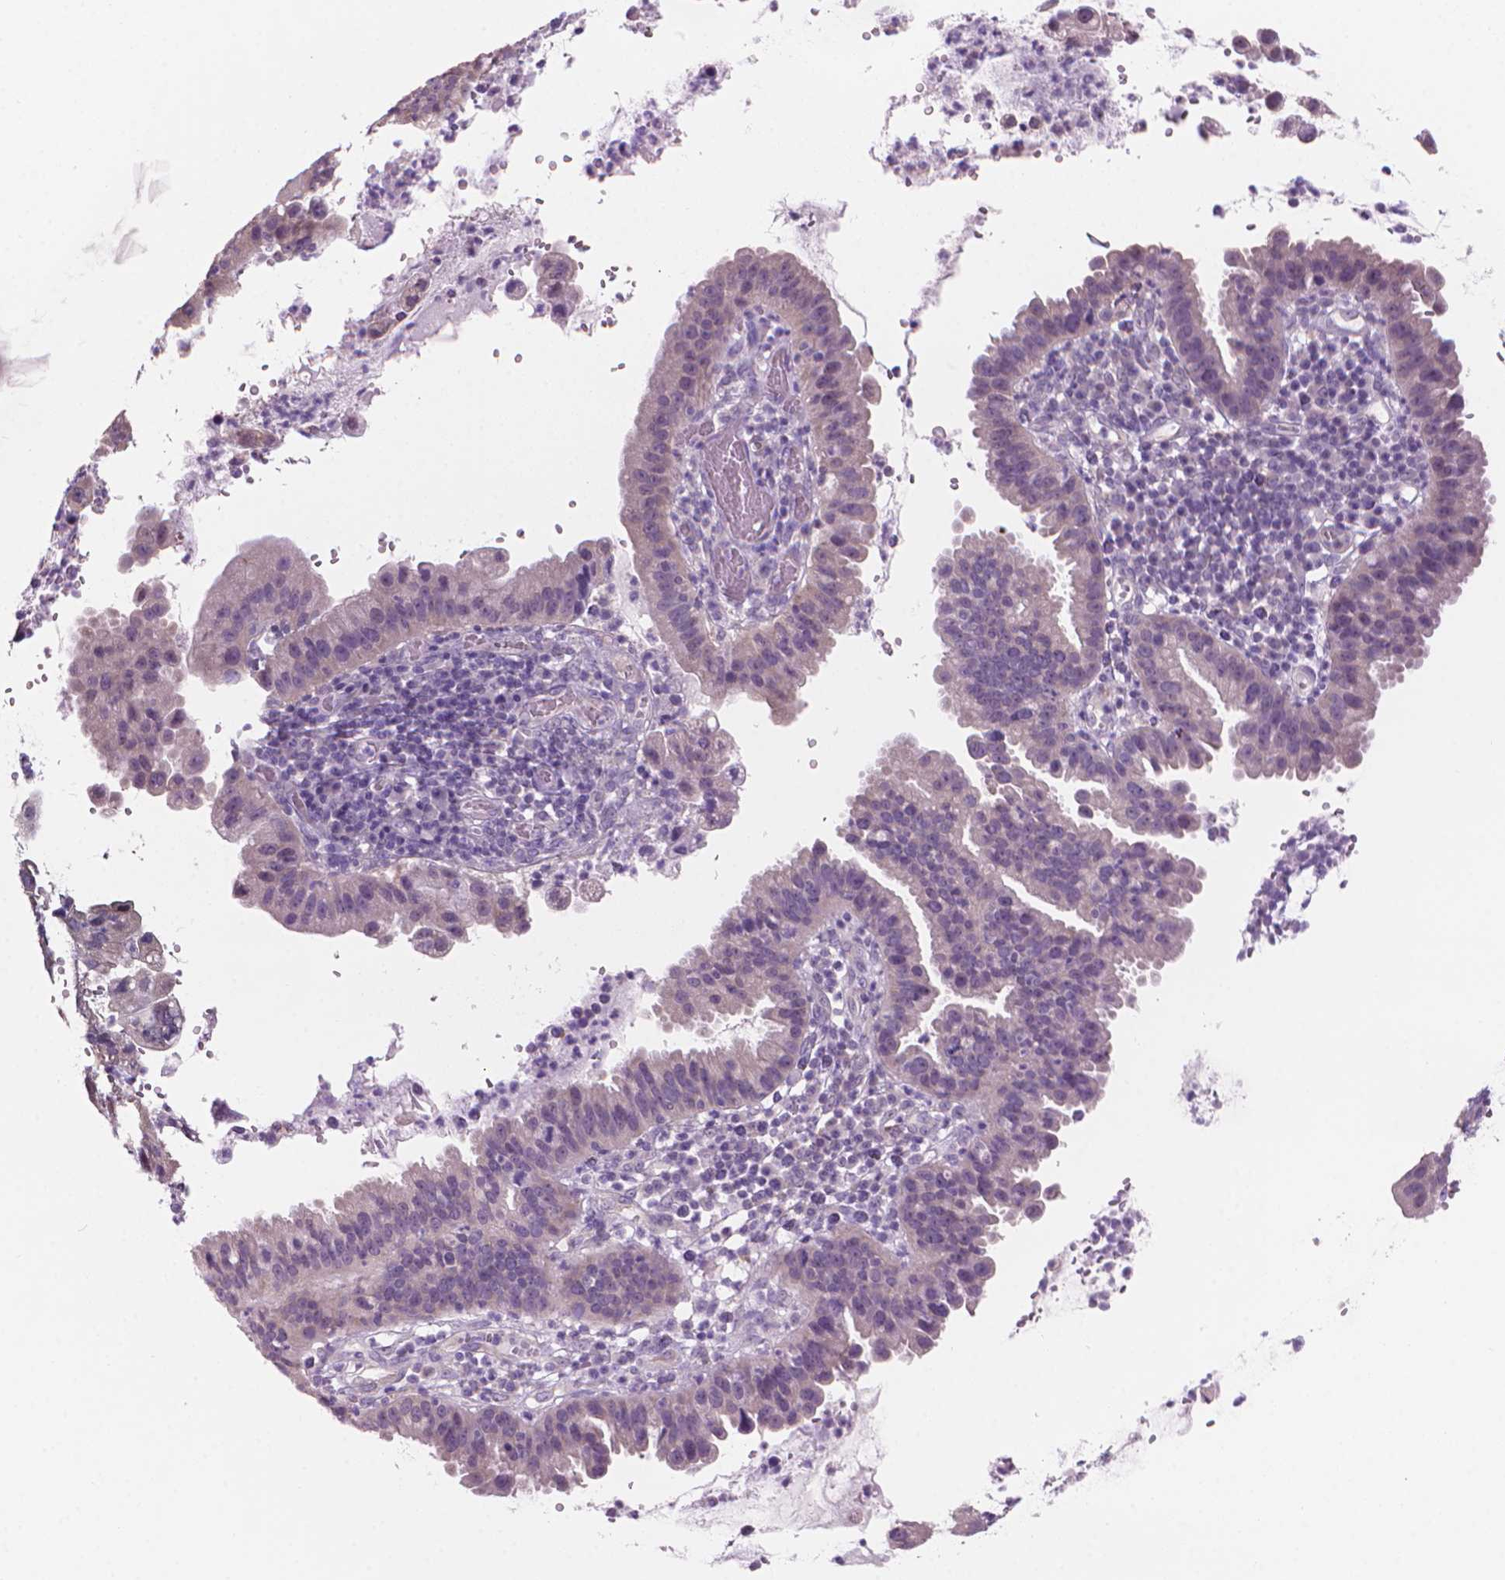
{"staining": {"intensity": "weak", "quantity": "<25%", "location": "cytoplasmic/membranous"}, "tissue": "cervical cancer", "cell_type": "Tumor cells", "image_type": "cancer", "snomed": [{"axis": "morphology", "description": "Adenocarcinoma, NOS"}, {"axis": "topography", "description": "Cervix"}], "caption": "This histopathology image is of cervical cancer stained with IHC to label a protein in brown with the nuclei are counter-stained blue. There is no positivity in tumor cells. The staining is performed using DAB brown chromogen with nuclei counter-stained in using hematoxylin.", "gene": "ENSG00000187186", "patient": {"sex": "female", "age": 34}}